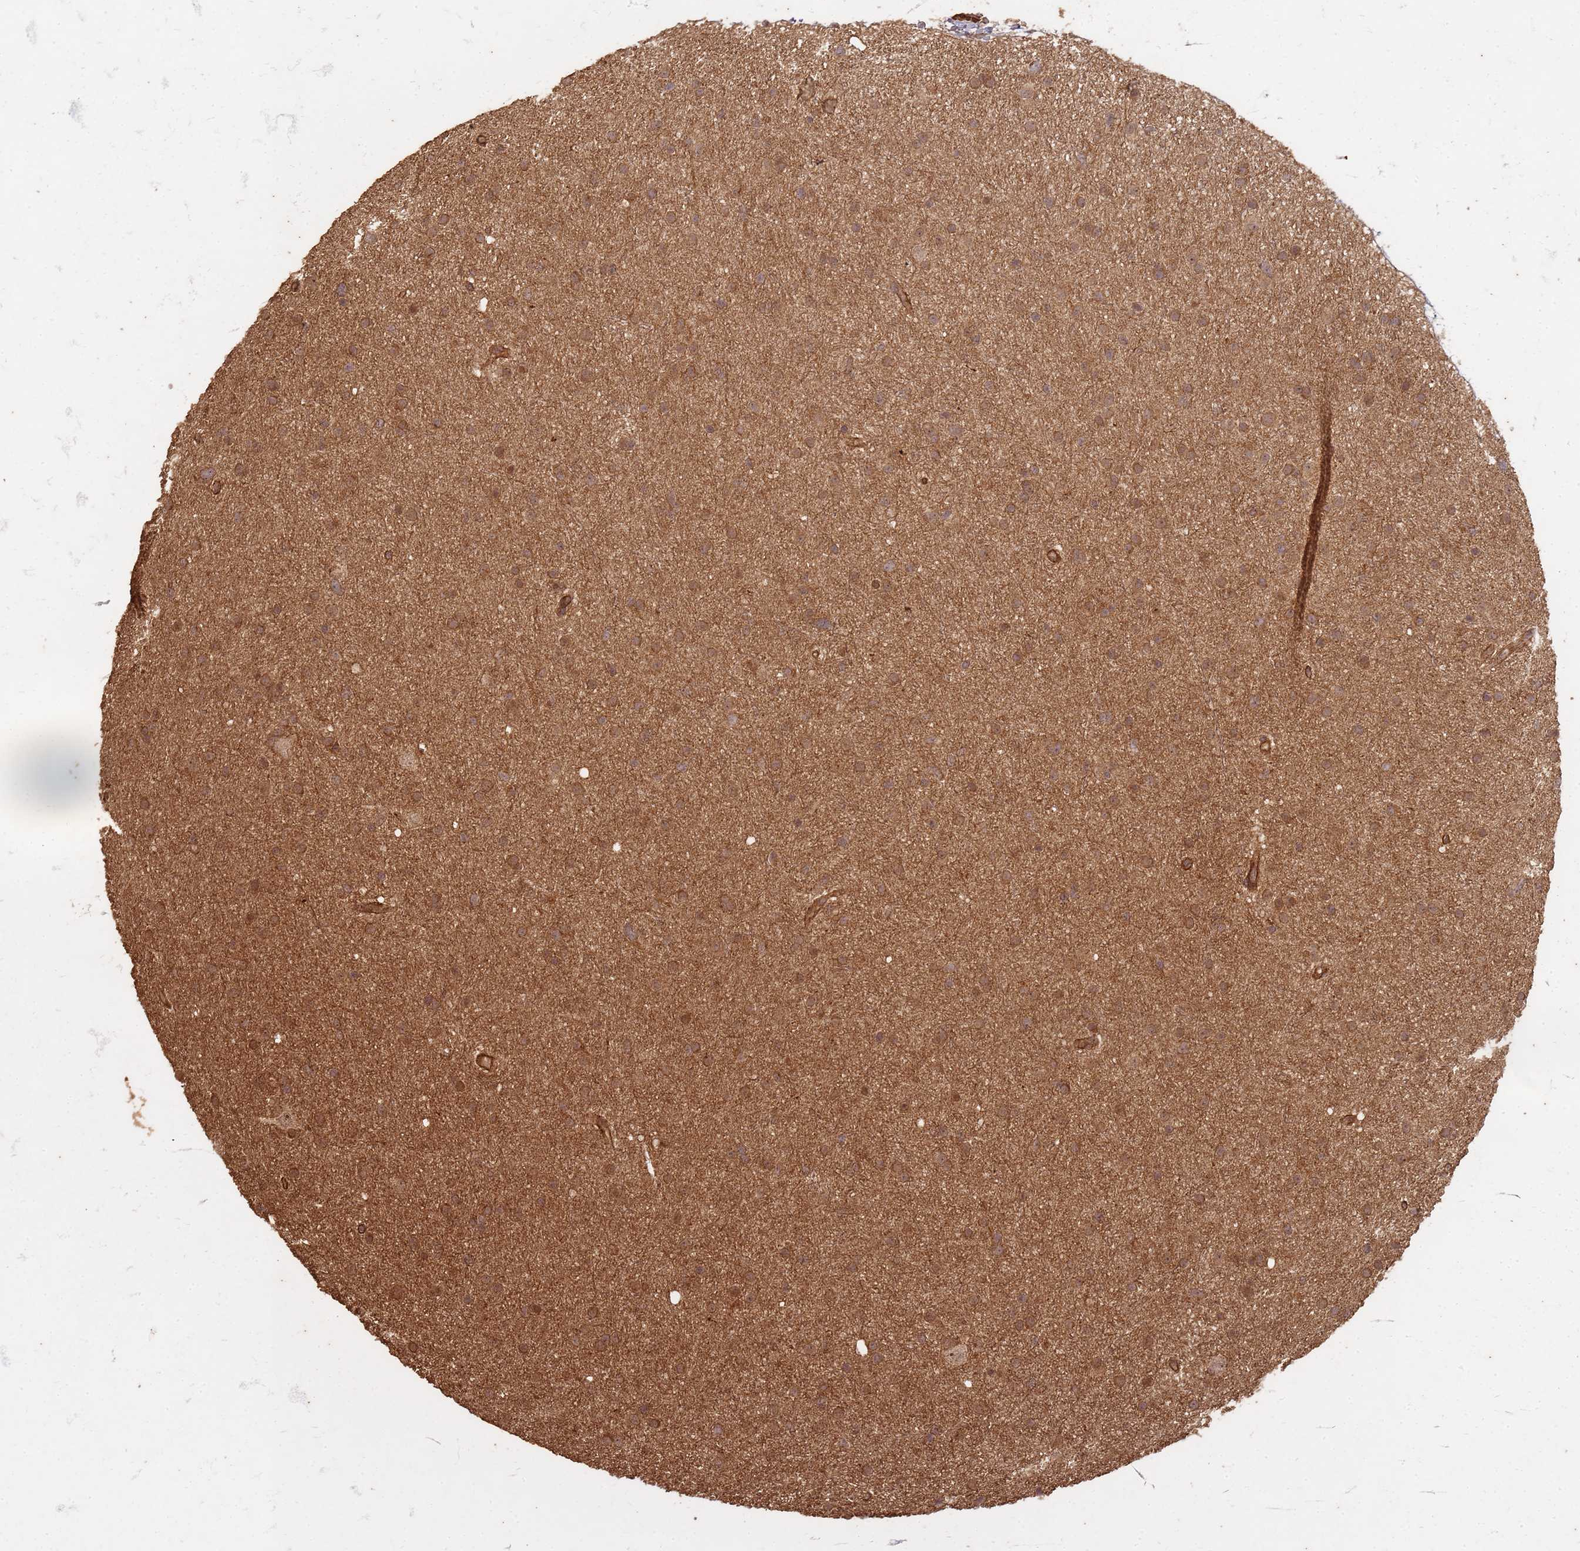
{"staining": {"intensity": "moderate", "quantity": "25%-75%", "location": "cytoplasmic/membranous,nuclear"}, "tissue": "glioma", "cell_type": "Tumor cells", "image_type": "cancer", "snomed": [{"axis": "morphology", "description": "Glioma, malignant, Low grade"}, {"axis": "topography", "description": "Cerebral cortex"}], "caption": "Low-grade glioma (malignant) stained with immunohistochemistry (IHC) demonstrates moderate cytoplasmic/membranous and nuclear expression in about 25%-75% of tumor cells. (brown staining indicates protein expression, while blue staining denotes nuclei).", "gene": "KIF26A", "patient": {"sex": "female", "age": 39}}